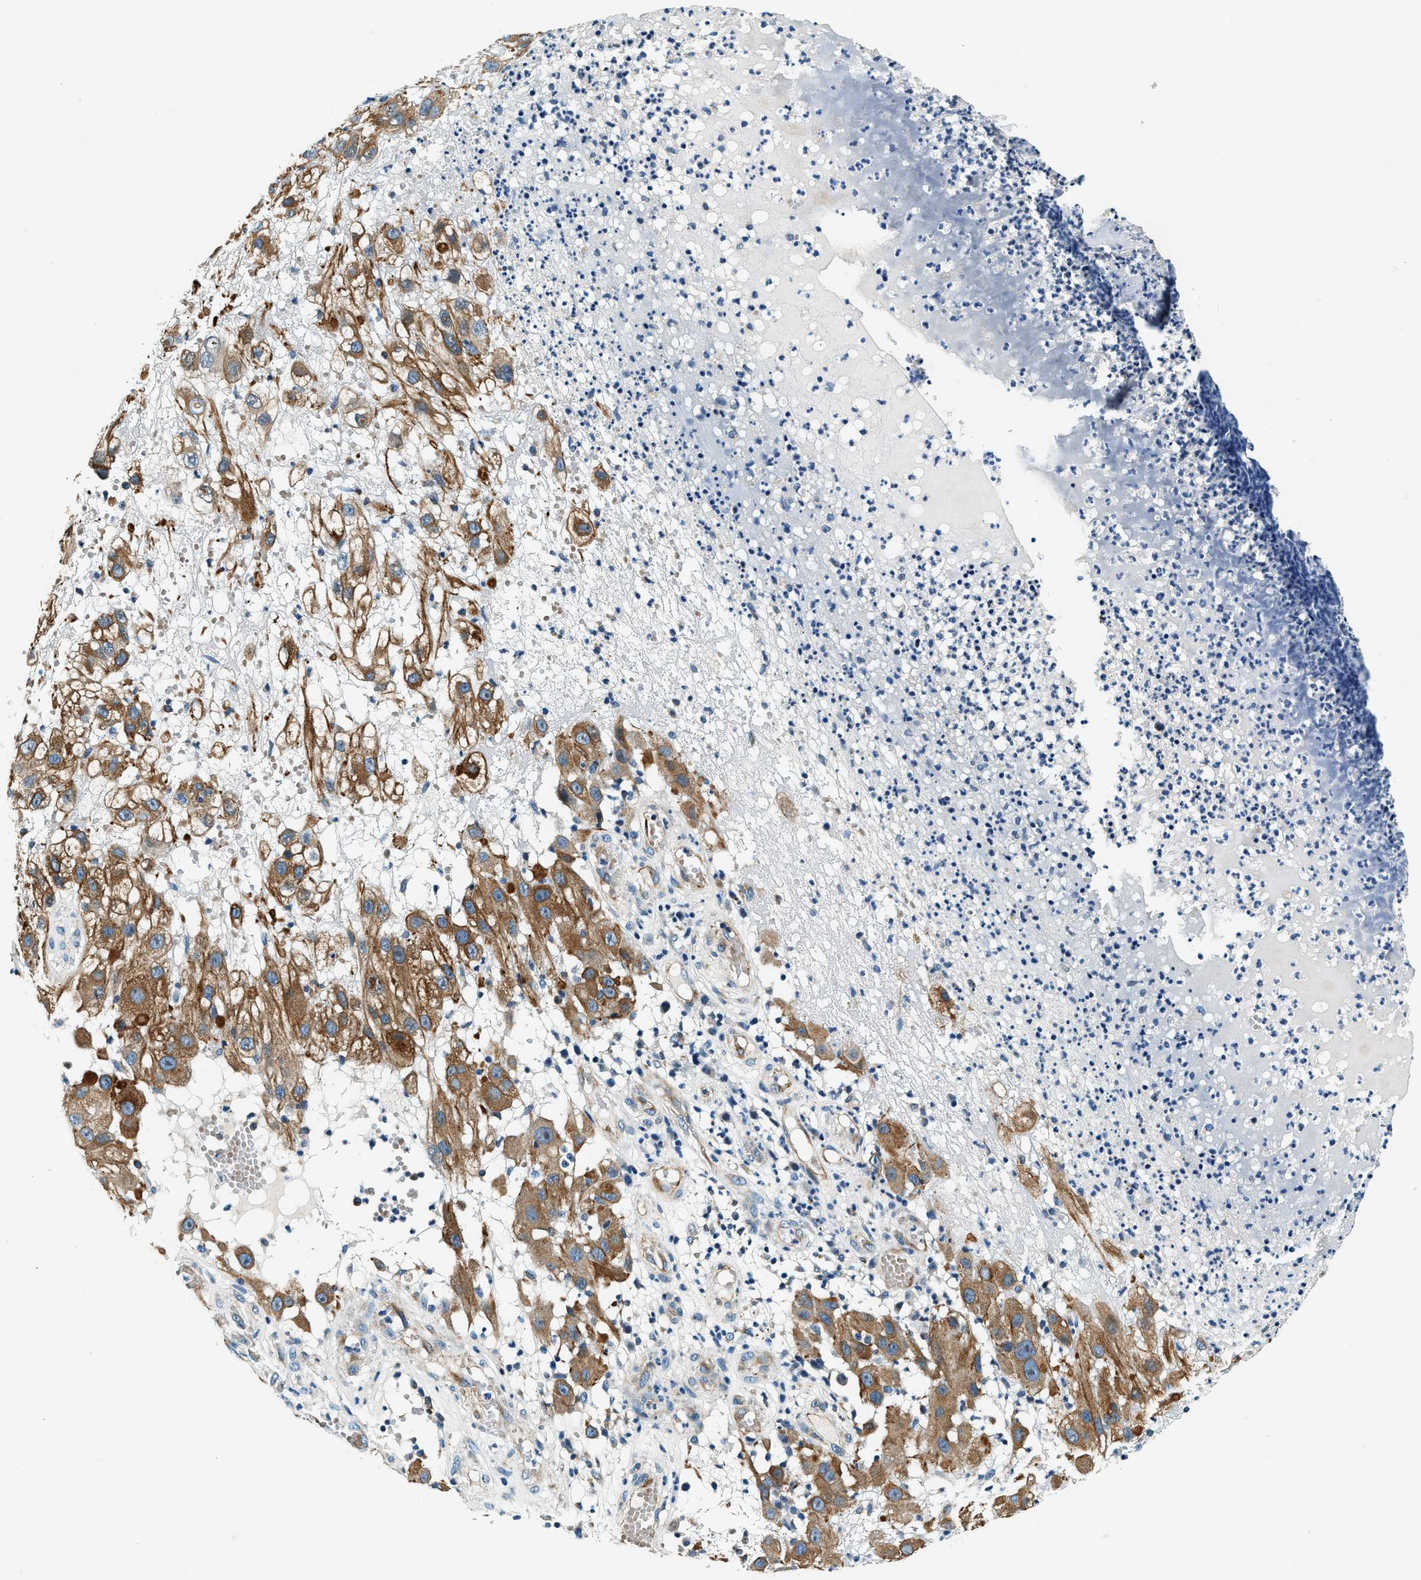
{"staining": {"intensity": "moderate", "quantity": ">75%", "location": "cytoplasmic/membranous"}, "tissue": "melanoma", "cell_type": "Tumor cells", "image_type": "cancer", "snomed": [{"axis": "morphology", "description": "Malignant melanoma, NOS"}, {"axis": "topography", "description": "Skin"}], "caption": "Moderate cytoplasmic/membranous staining for a protein is identified in approximately >75% of tumor cells of melanoma using IHC.", "gene": "C2orf66", "patient": {"sex": "female", "age": 81}}